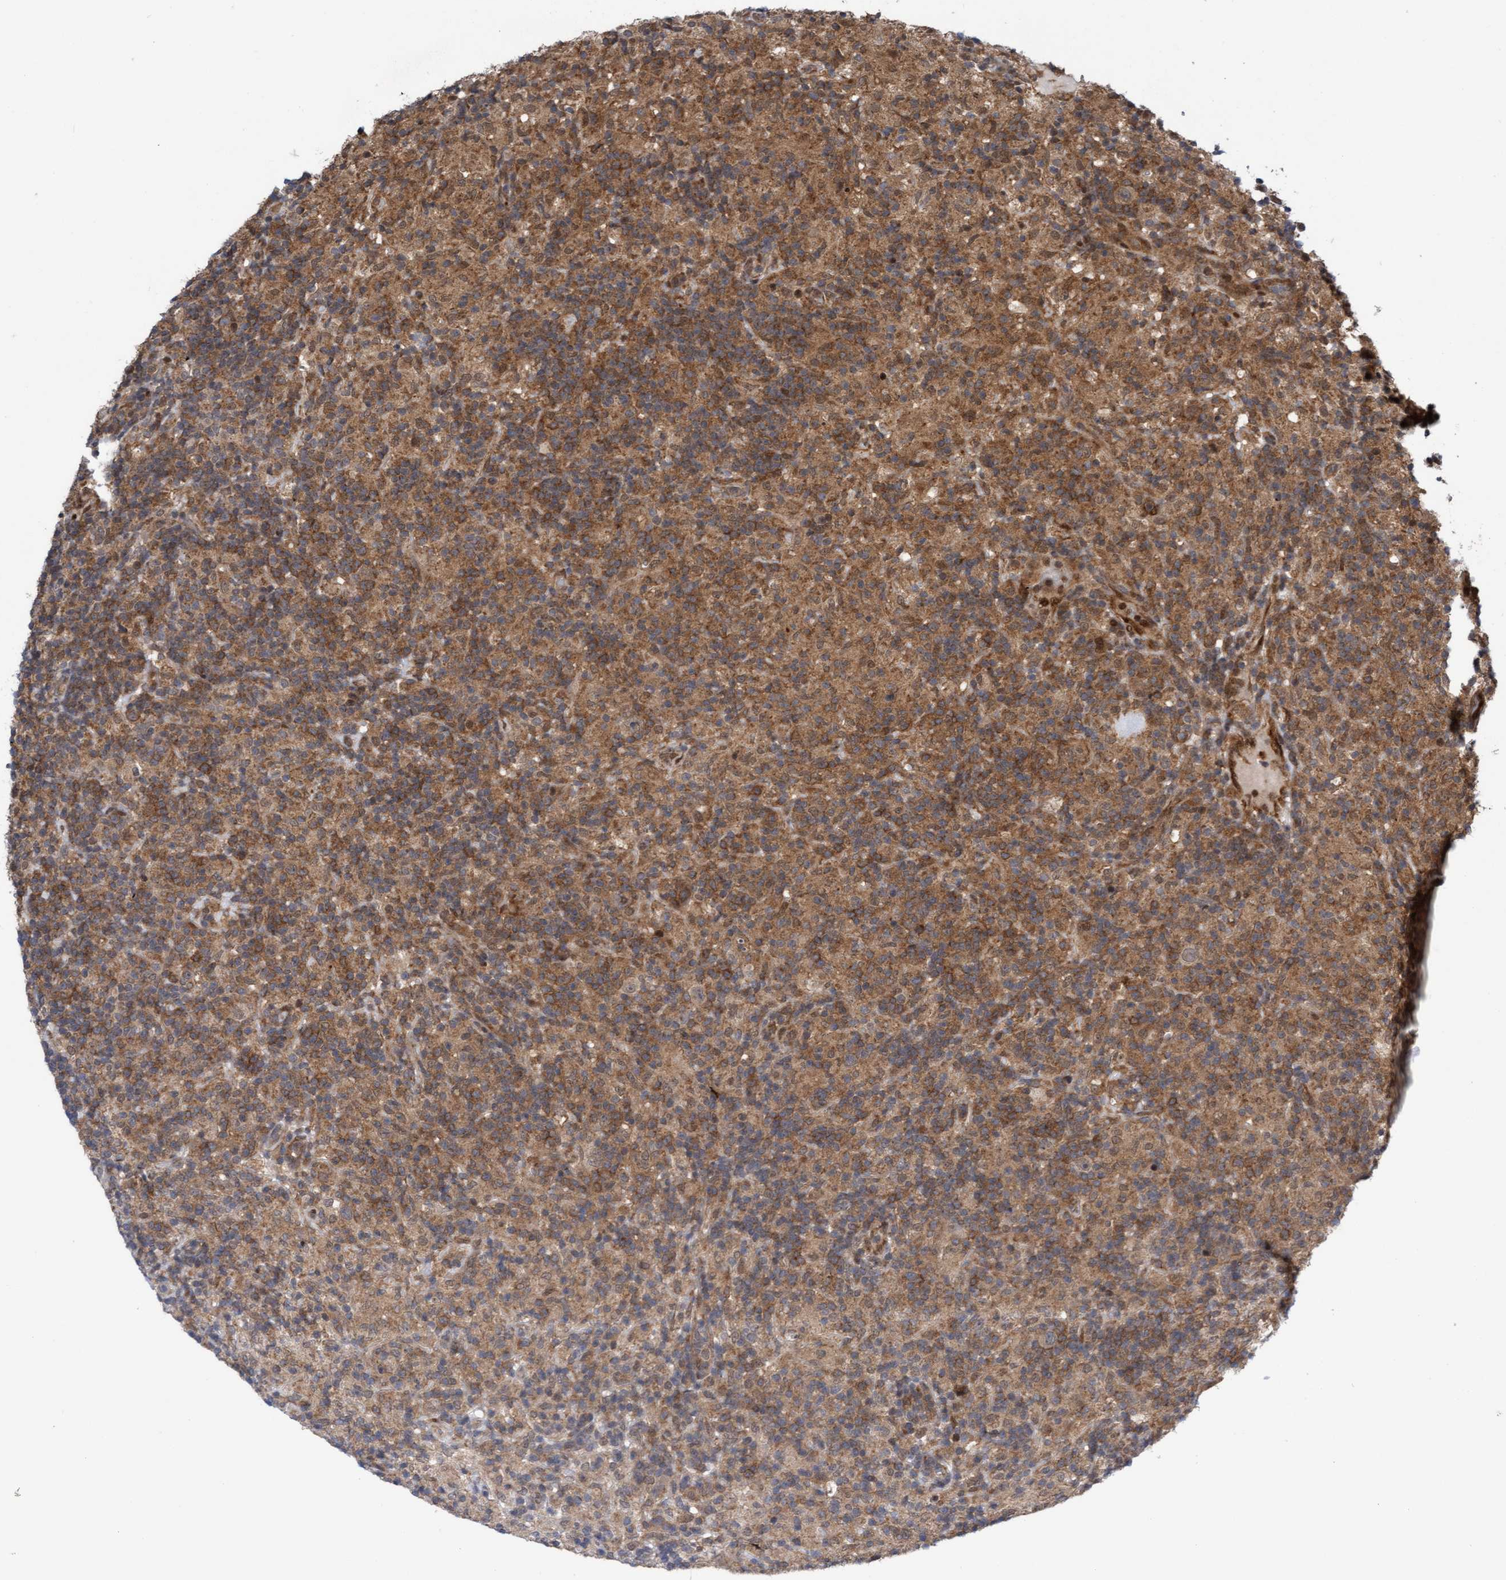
{"staining": {"intensity": "weak", "quantity": ">75%", "location": "cytoplasmic/membranous"}, "tissue": "lymphoma", "cell_type": "Tumor cells", "image_type": "cancer", "snomed": [{"axis": "morphology", "description": "Hodgkin's disease, NOS"}, {"axis": "topography", "description": "Lymph node"}], "caption": "The micrograph demonstrates a brown stain indicating the presence of a protein in the cytoplasmic/membranous of tumor cells in lymphoma.", "gene": "ITFG1", "patient": {"sex": "male", "age": 70}}